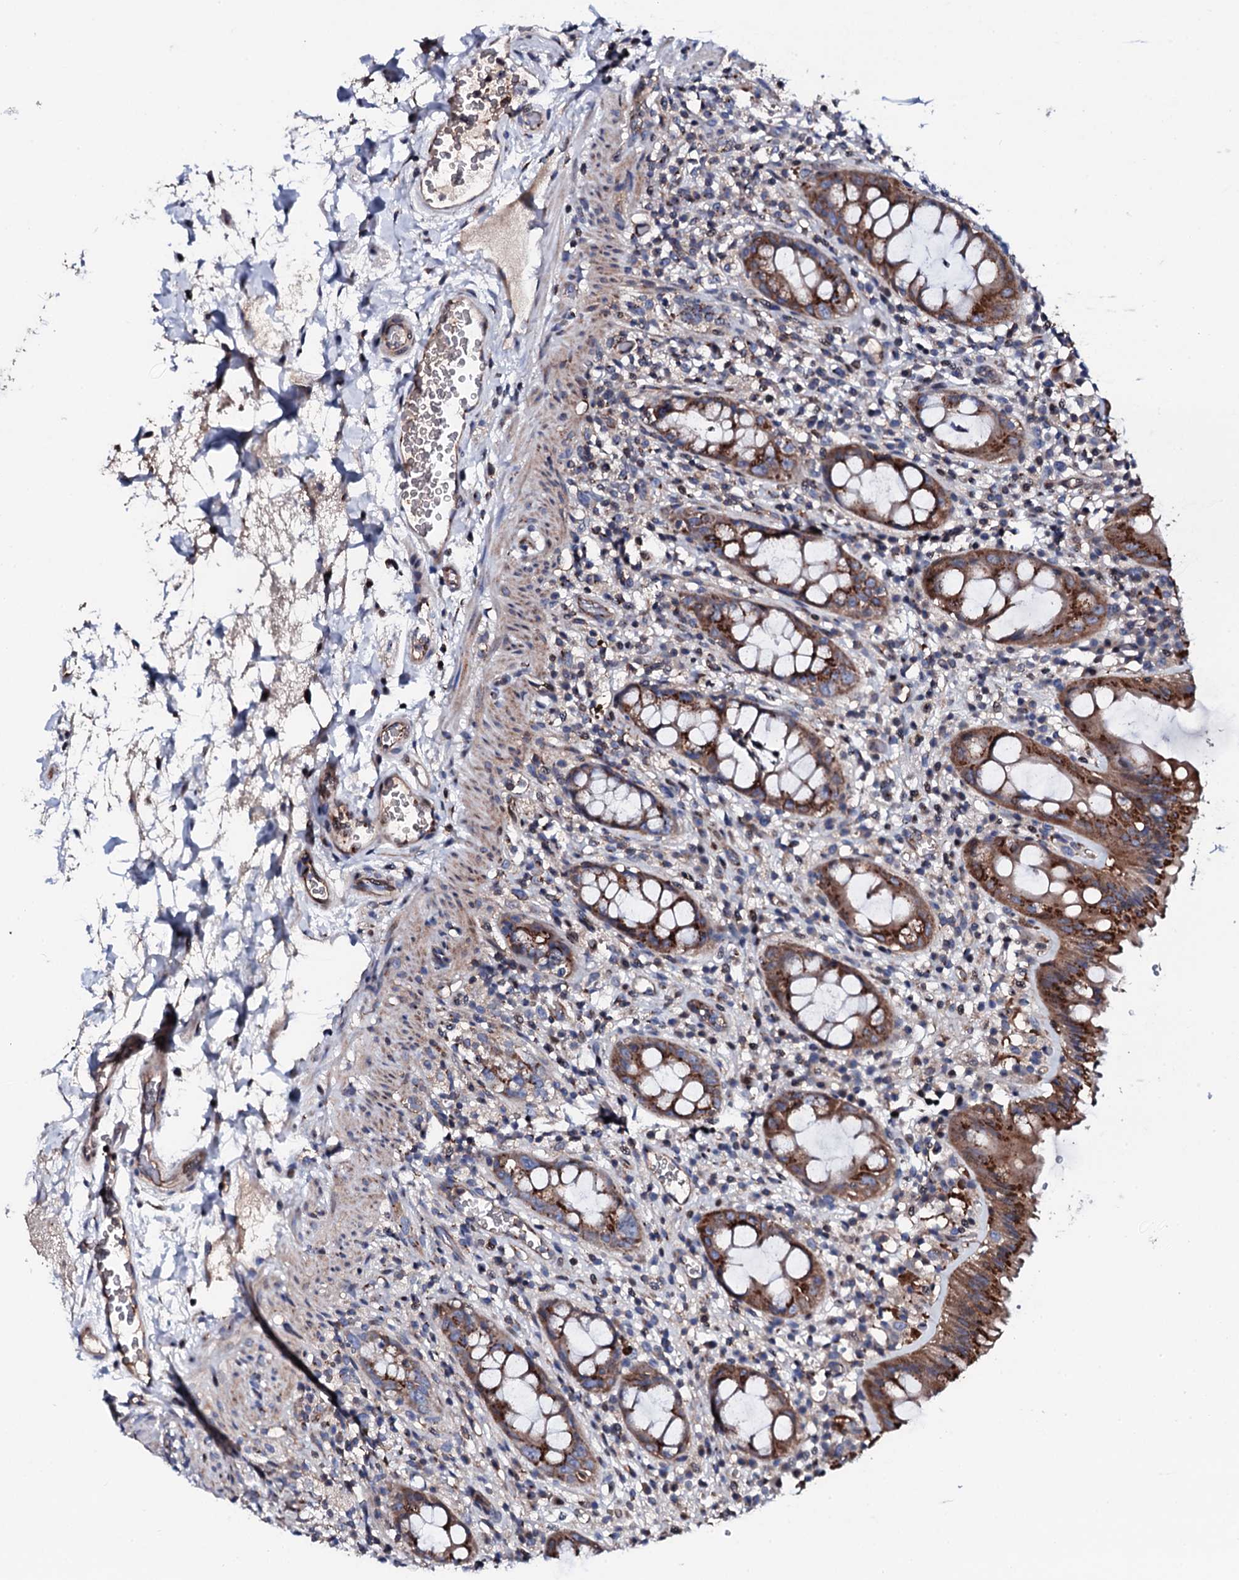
{"staining": {"intensity": "strong", "quantity": "25%-75%", "location": "cytoplasmic/membranous"}, "tissue": "rectum", "cell_type": "Glandular cells", "image_type": "normal", "snomed": [{"axis": "morphology", "description": "Normal tissue, NOS"}, {"axis": "topography", "description": "Rectum"}], "caption": "The histopathology image shows staining of unremarkable rectum, revealing strong cytoplasmic/membranous protein expression (brown color) within glandular cells. (DAB = brown stain, brightfield microscopy at high magnification).", "gene": "PLET1", "patient": {"sex": "female", "age": 57}}